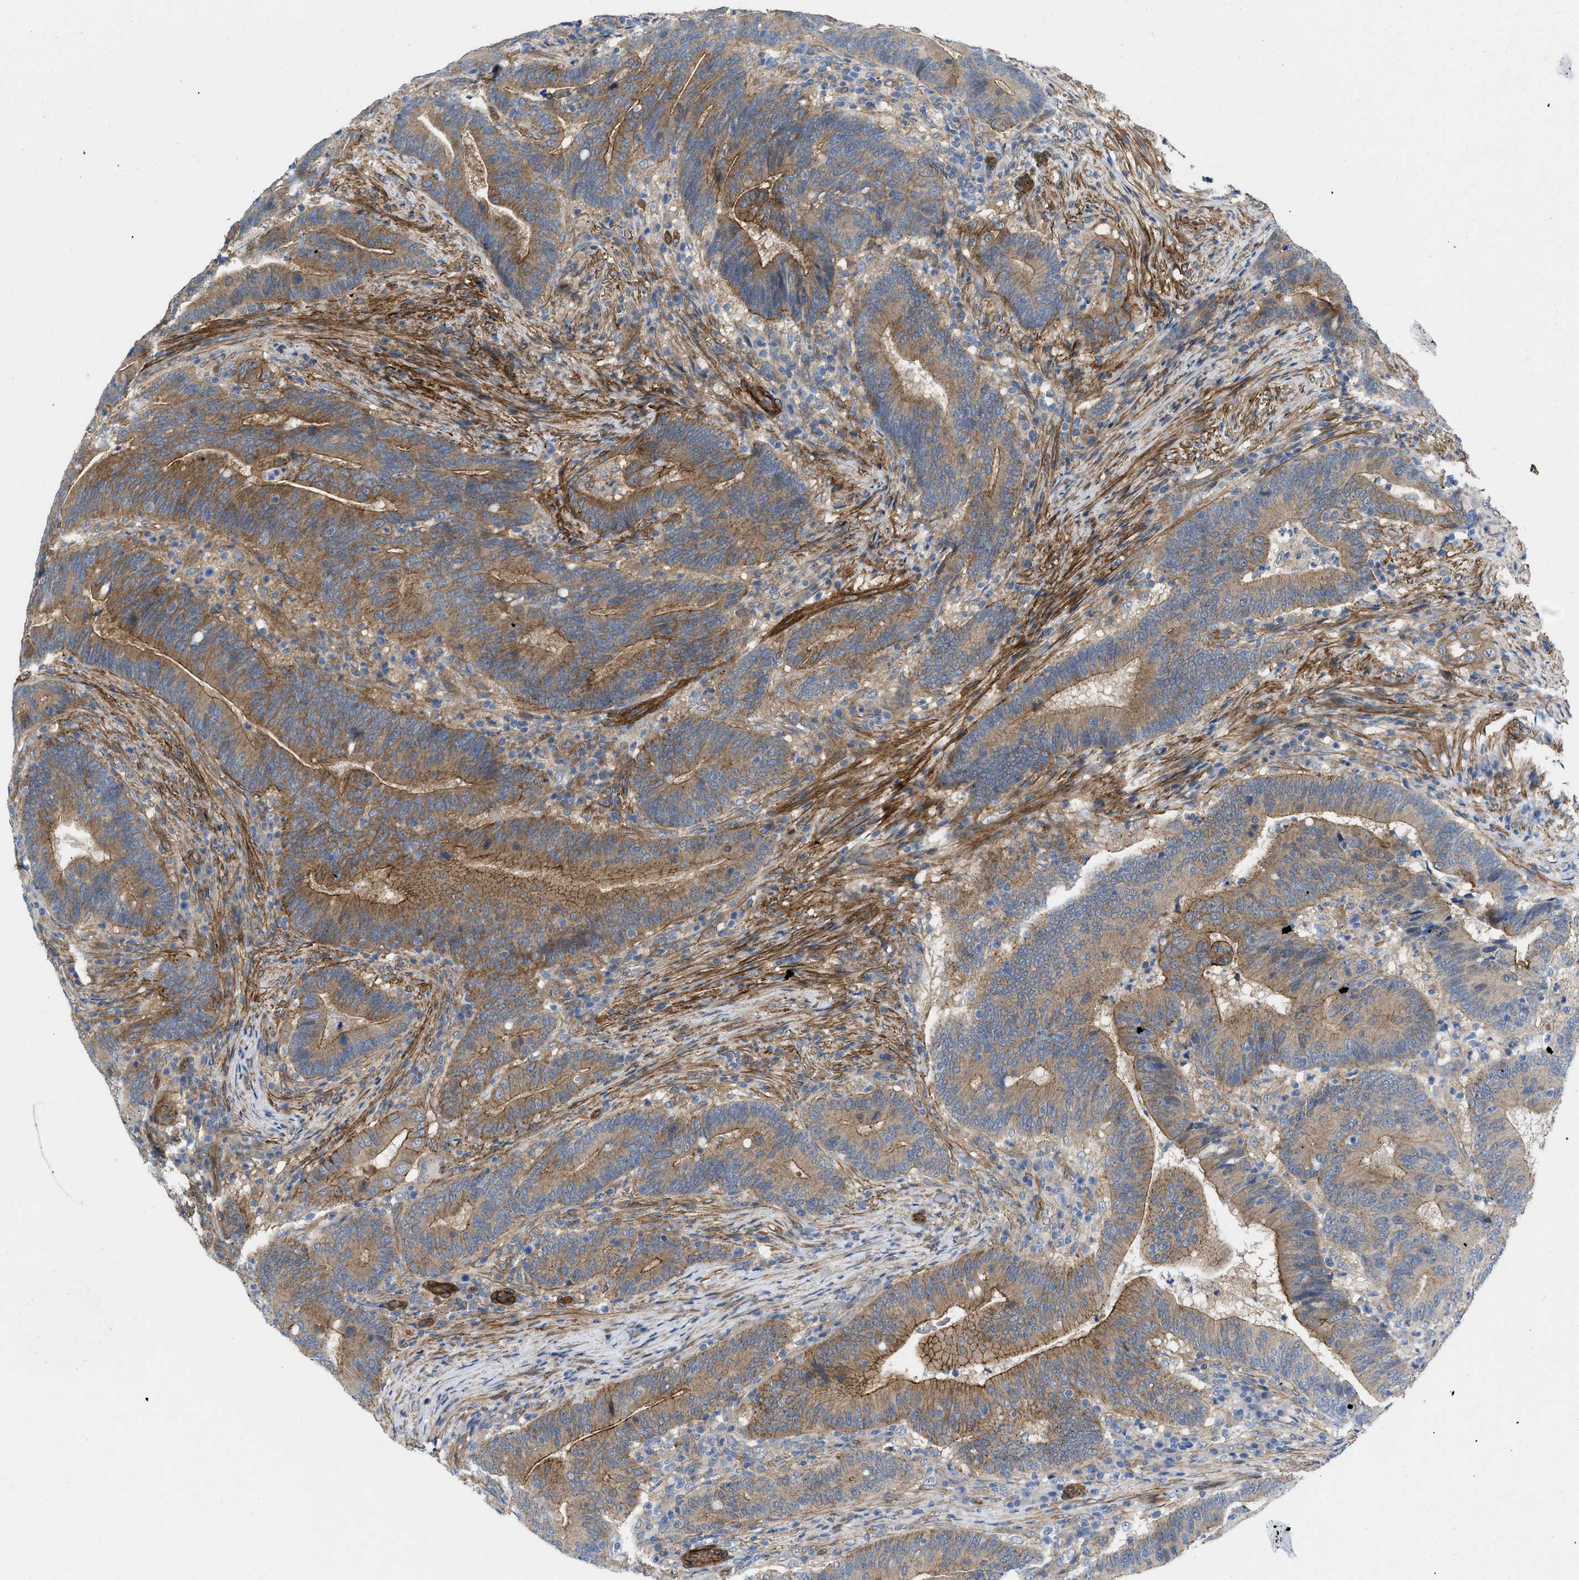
{"staining": {"intensity": "moderate", "quantity": ">75%", "location": "cytoplasmic/membranous"}, "tissue": "colorectal cancer", "cell_type": "Tumor cells", "image_type": "cancer", "snomed": [{"axis": "morphology", "description": "Normal tissue, NOS"}, {"axis": "morphology", "description": "Adenocarcinoma, NOS"}, {"axis": "topography", "description": "Colon"}], "caption": "Immunohistochemistry (IHC) of adenocarcinoma (colorectal) shows medium levels of moderate cytoplasmic/membranous positivity in about >75% of tumor cells.", "gene": "PDLIM5", "patient": {"sex": "female", "age": 66}}